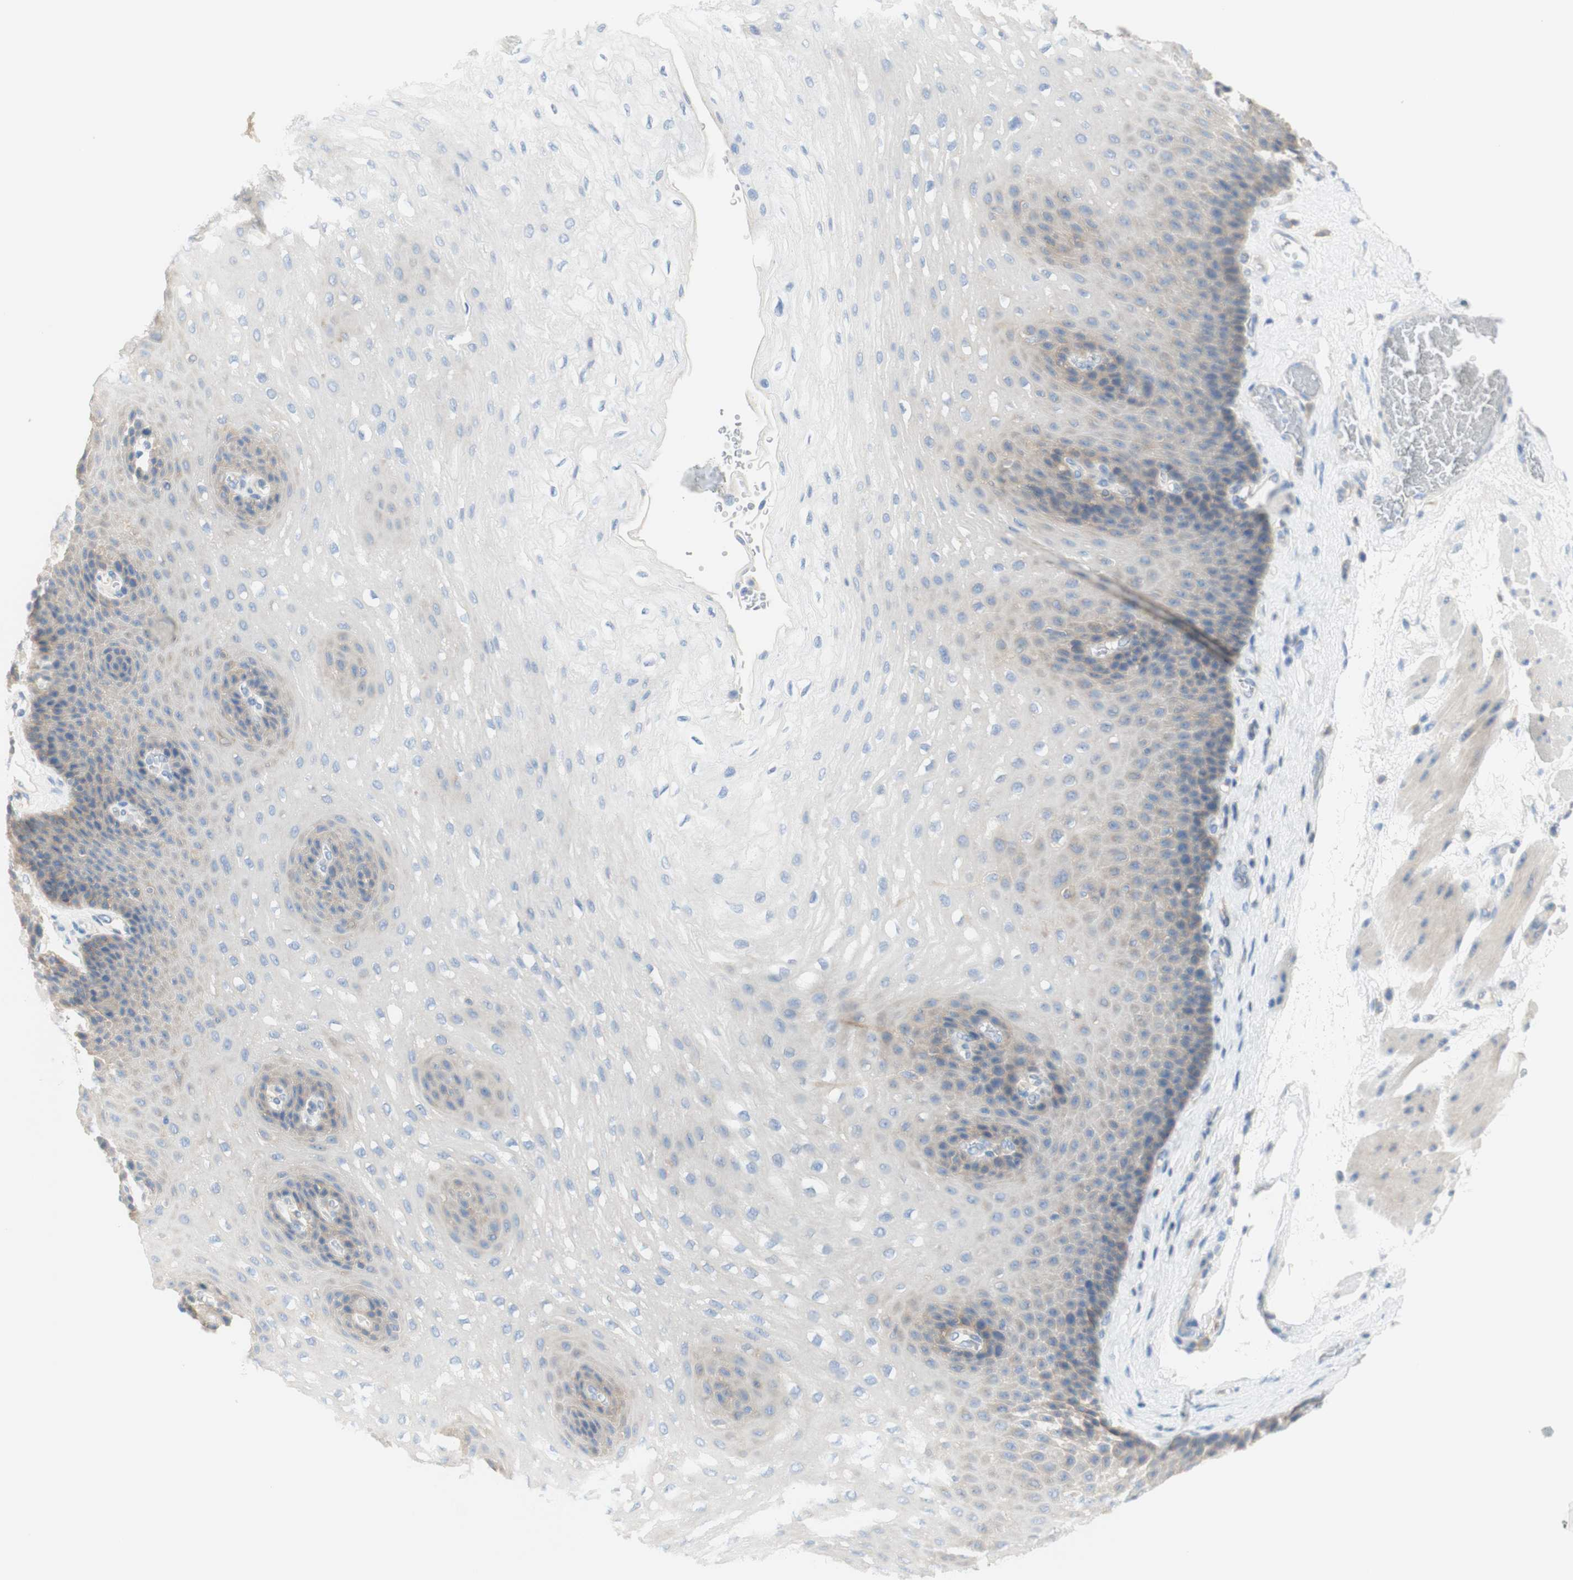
{"staining": {"intensity": "negative", "quantity": "none", "location": "none"}, "tissue": "esophagus", "cell_type": "Squamous epithelial cells", "image_type": "normal", "snomed": [{"axis": "morphology", "description": "Normal tissue, NOS"}, {"axis": "topography", "description": "Esophagus"}], "caption": "IHC photomicrograph of benign esophagus: human esophagus stained with DAB demonstrates no significant protein positivity in squamous epithelial cells.", "gene": "ATP2B1", "patient": {"sex": "female", "age": 72}}